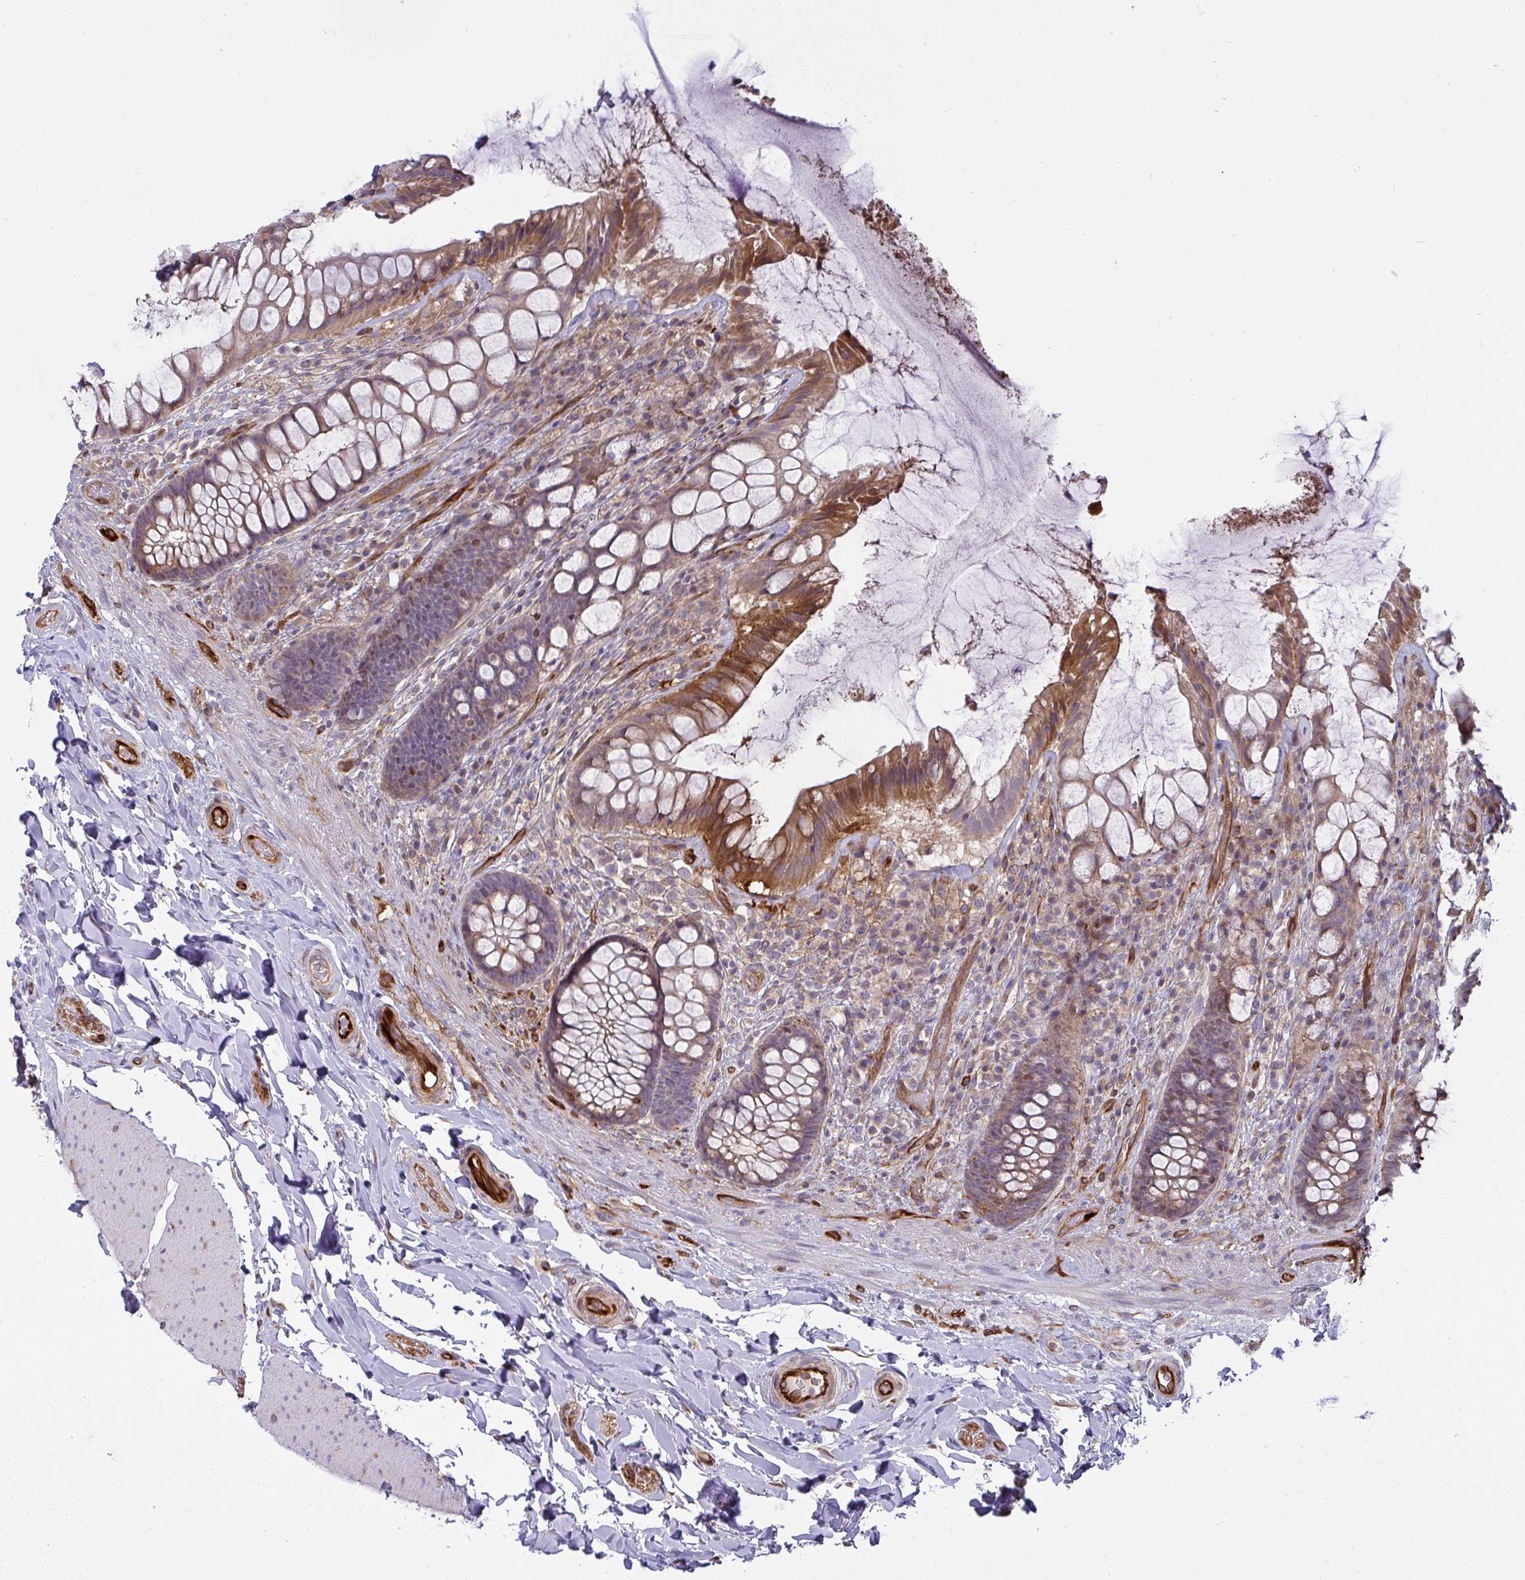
{"staining": {"intensity": "moderate", "quantity": ">75%", "location": "cytoplasmic/membranous"}, "tissue": "rectum", "cell_type": "Glandular cells", "image_type": "normal", "snomed": [{"axis": "morphology", "description": "Normal tissue, NOS"}, {"axis": "topography", "description": "Rectum"}], "caption": "This histopathology image exhibits unremarkable rectum stained with IHC to label a protein in brown. The cytoplasmic/membranous of glandular cells show moderate positivity for the protein. Nuclei are counter-stained blue.", "gene": "IFIT3", "patient": {"sex": "female", "age": 58}}